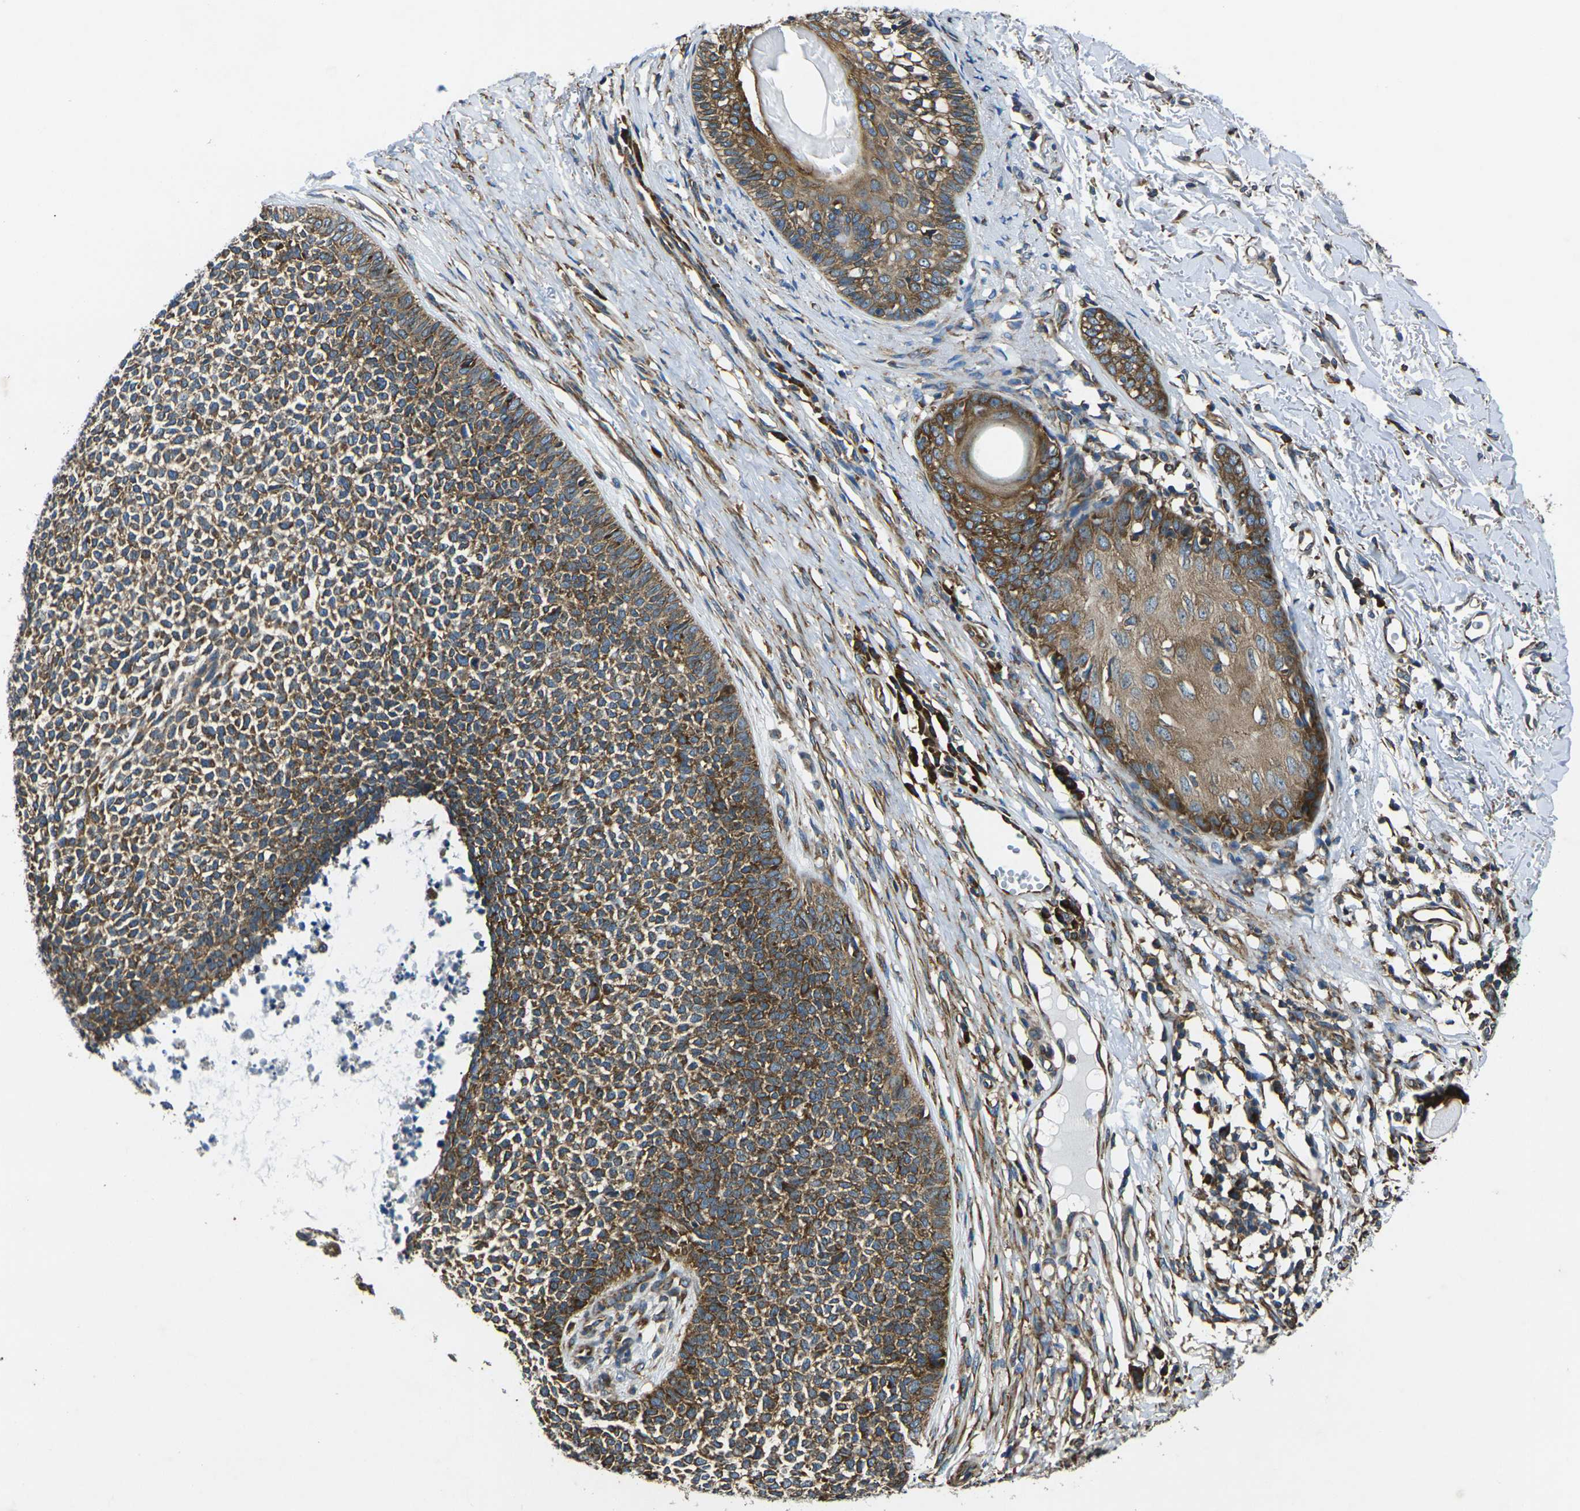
{"staining": {"intensity": "strong", "quantity": ">75%", "location": "cytoplasmic/membranous"}, "tissue": "skin cancer", "cell_type": "Tumor cells", "image_type": "cancer", "snomed": [{"axis": "morphology", "description": "Basal cell carcinoma"}, {"axis": "topography", "description": "Skin"}], "caption": "Basal cell carcinoma (skin) stained for a protein (brown) displays strong cytoplasmic/membranous positive positivity in about >75% of tumor cells.", "gene": "RPSA", "patient": {"sex": "female", "age": 84}}